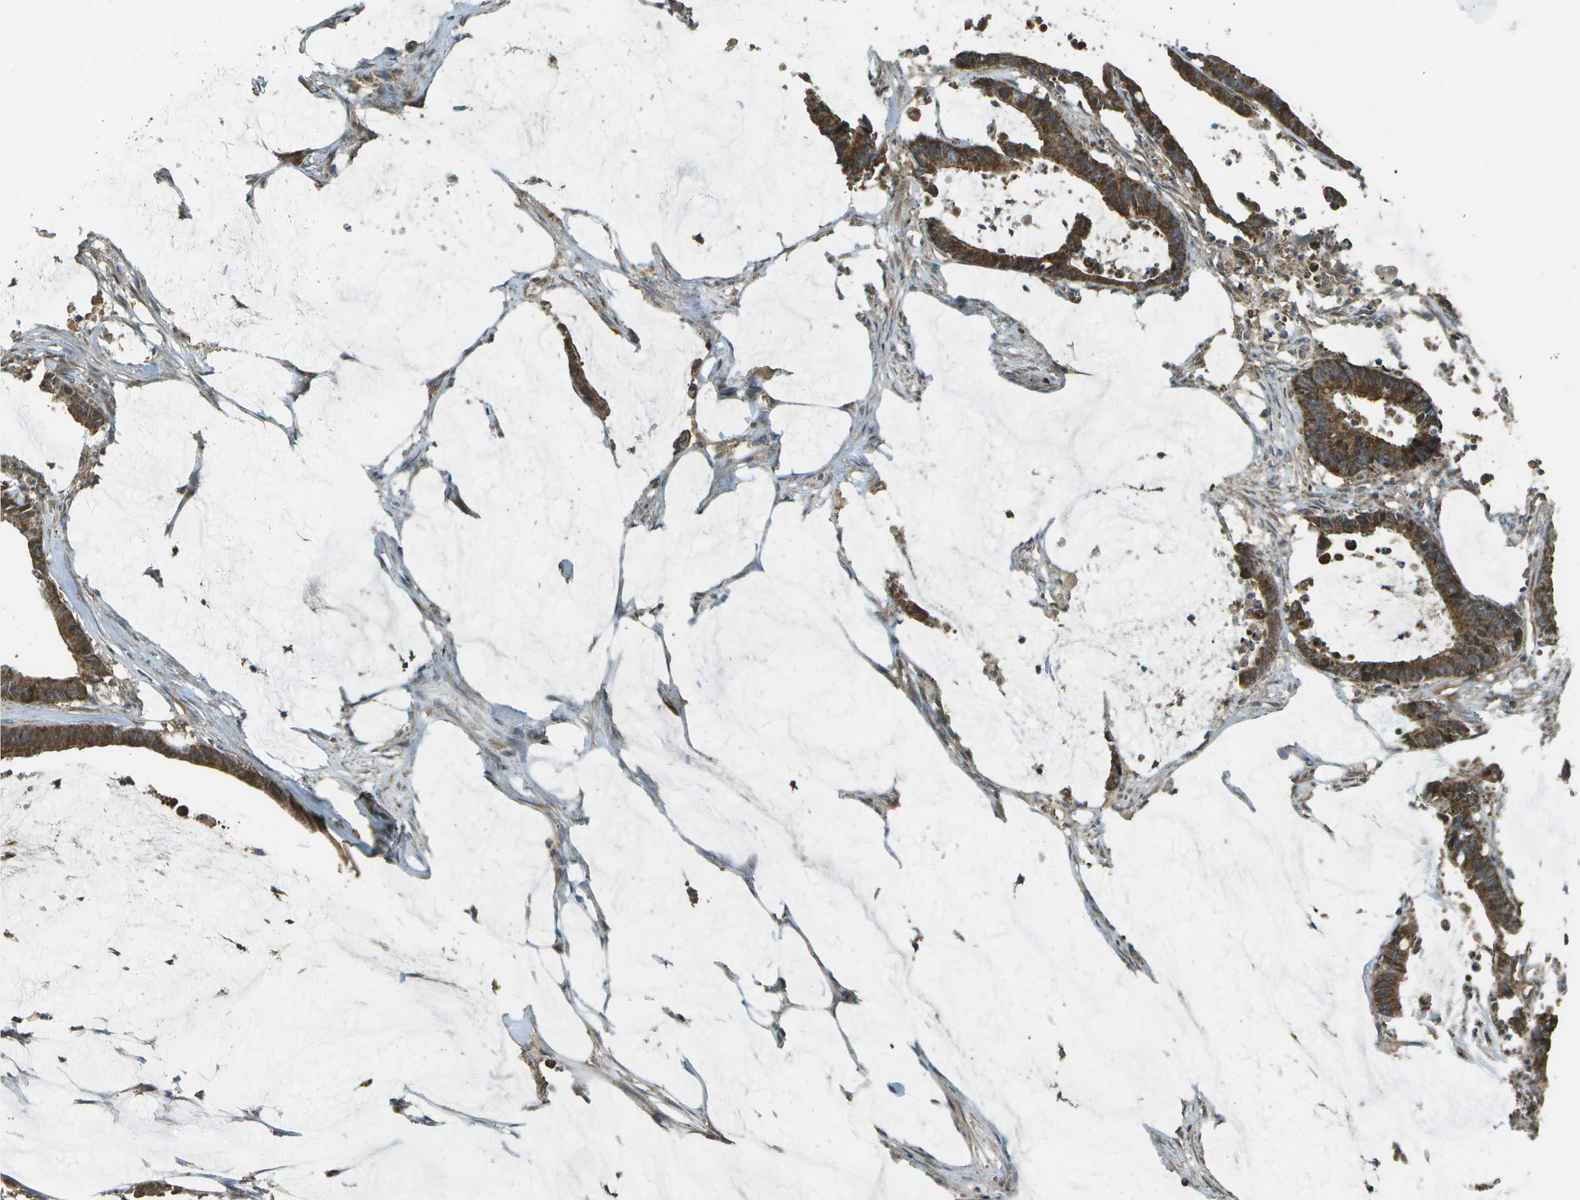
{"staining": {"intensity": "strong", "quantity": ">75%", "location": "cytoplasmic/membranous"}, "tissue": "colorectal cancer", "cell_type": "Tumor cells", "image_type": "cancer", "snomed": [{"axis": "morphology", "description": "Adenocarcinoma, NOS"}, {"axis": "topography", "description": "Rectum"}], "caption": "Strong cytoplasmic/membranous positivity for a protein is present in approximately >75% of tumor cells of adenocarcinoma (colorectal) using IHC.", "gene": "PLPBP", "patient": {"sex": "female", "age": 66}}